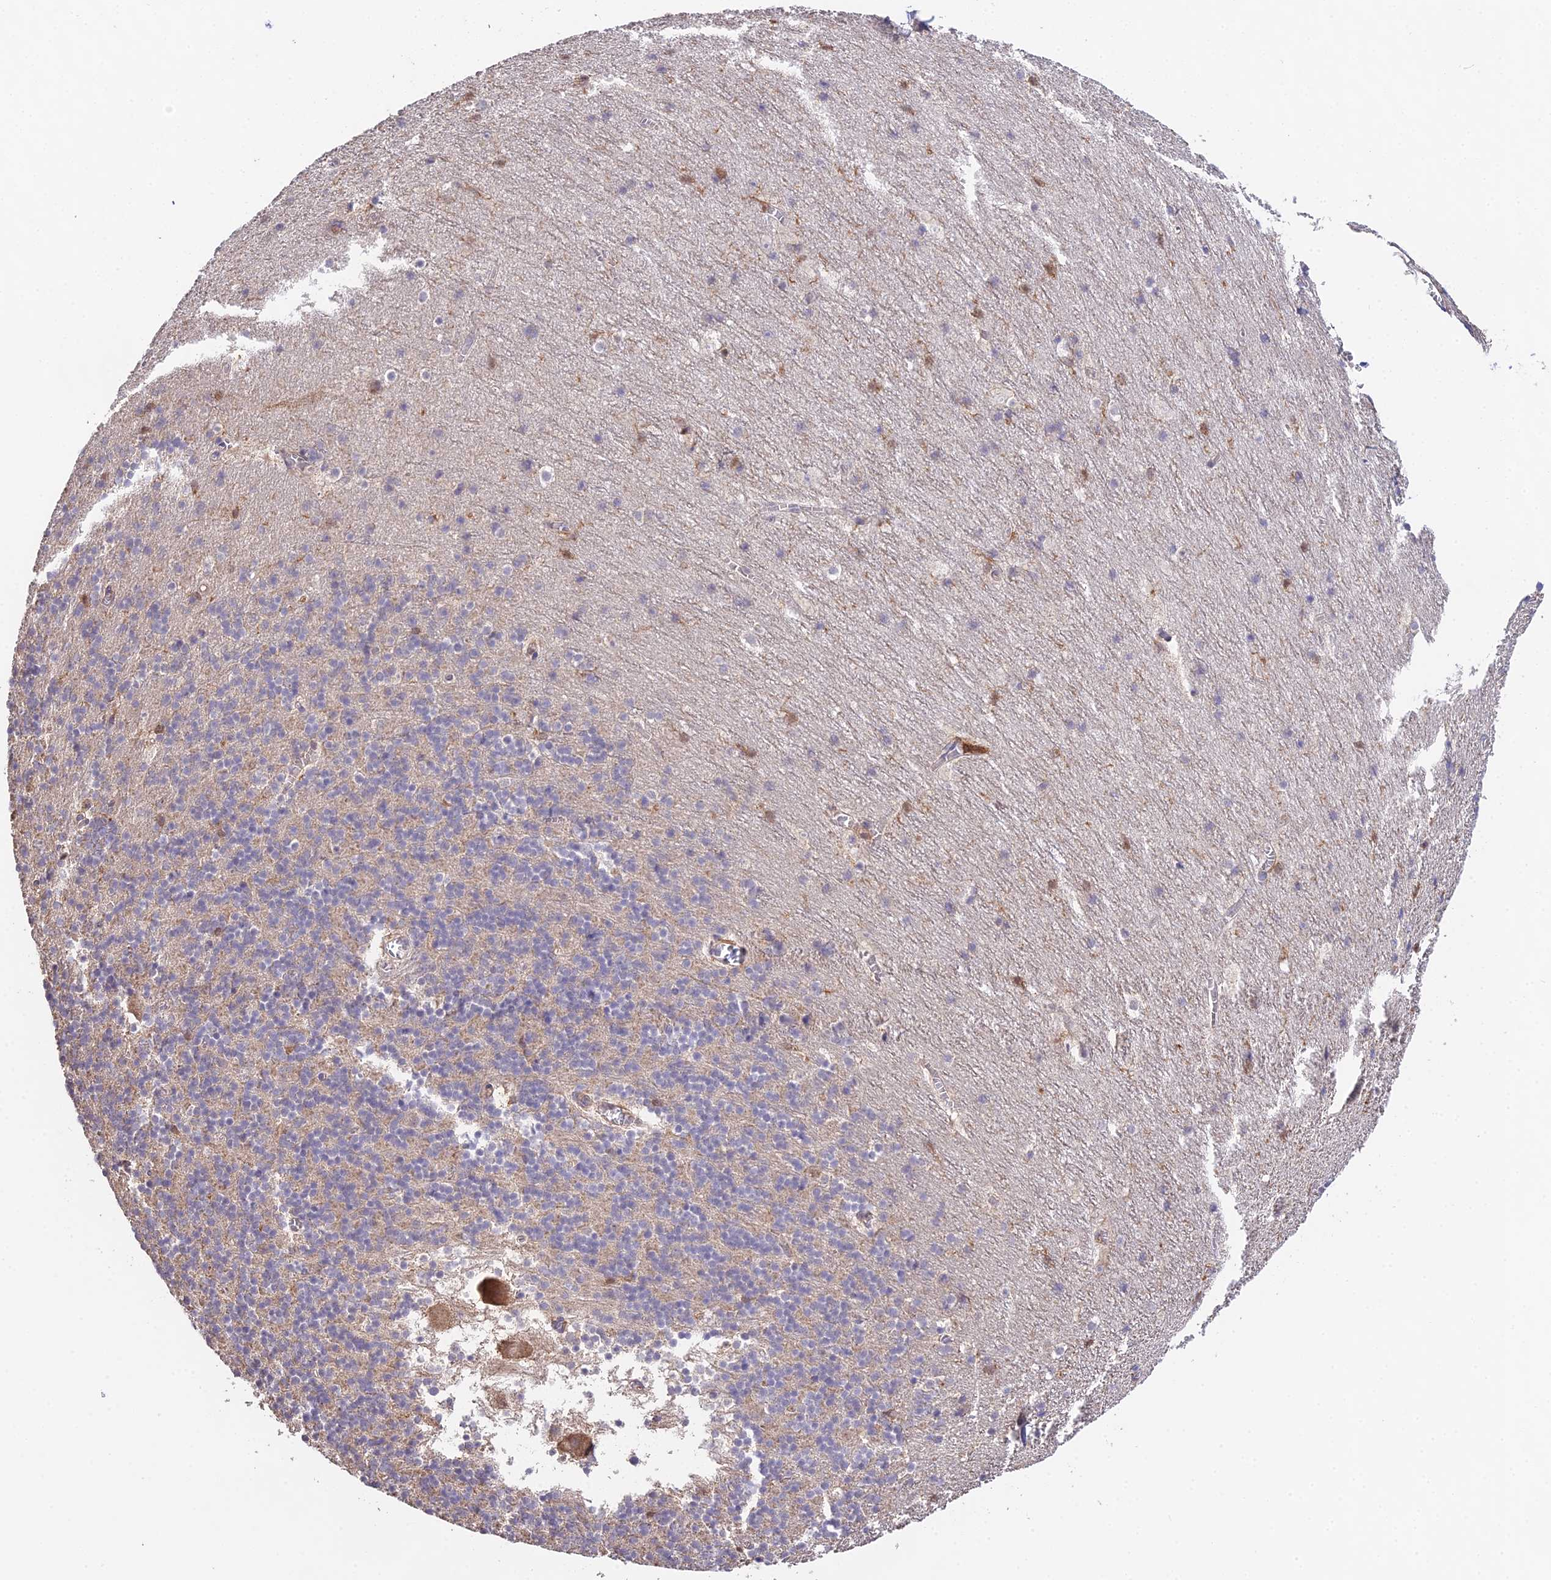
{"staining": {"intensity": "negative", "quantity": "none", "location": "none"}, "tissue": "cerebellum", "cell_type": "Cells in granular layer", "image_type": "normal", "snomed": [{"axis": "morphology", "description": "Normal tissue, NOS"}, {"axis": "topography", "description": "Cerebellum"}], "caption": "The photomicrograph shows no significant staining in cells in granular layer of cerebellum. (DAB immunohistochemistry visualized using brightfield microscopy, high magnification).", "gene": "FBP1", "patient": {"sex": "male", "age": 45}}